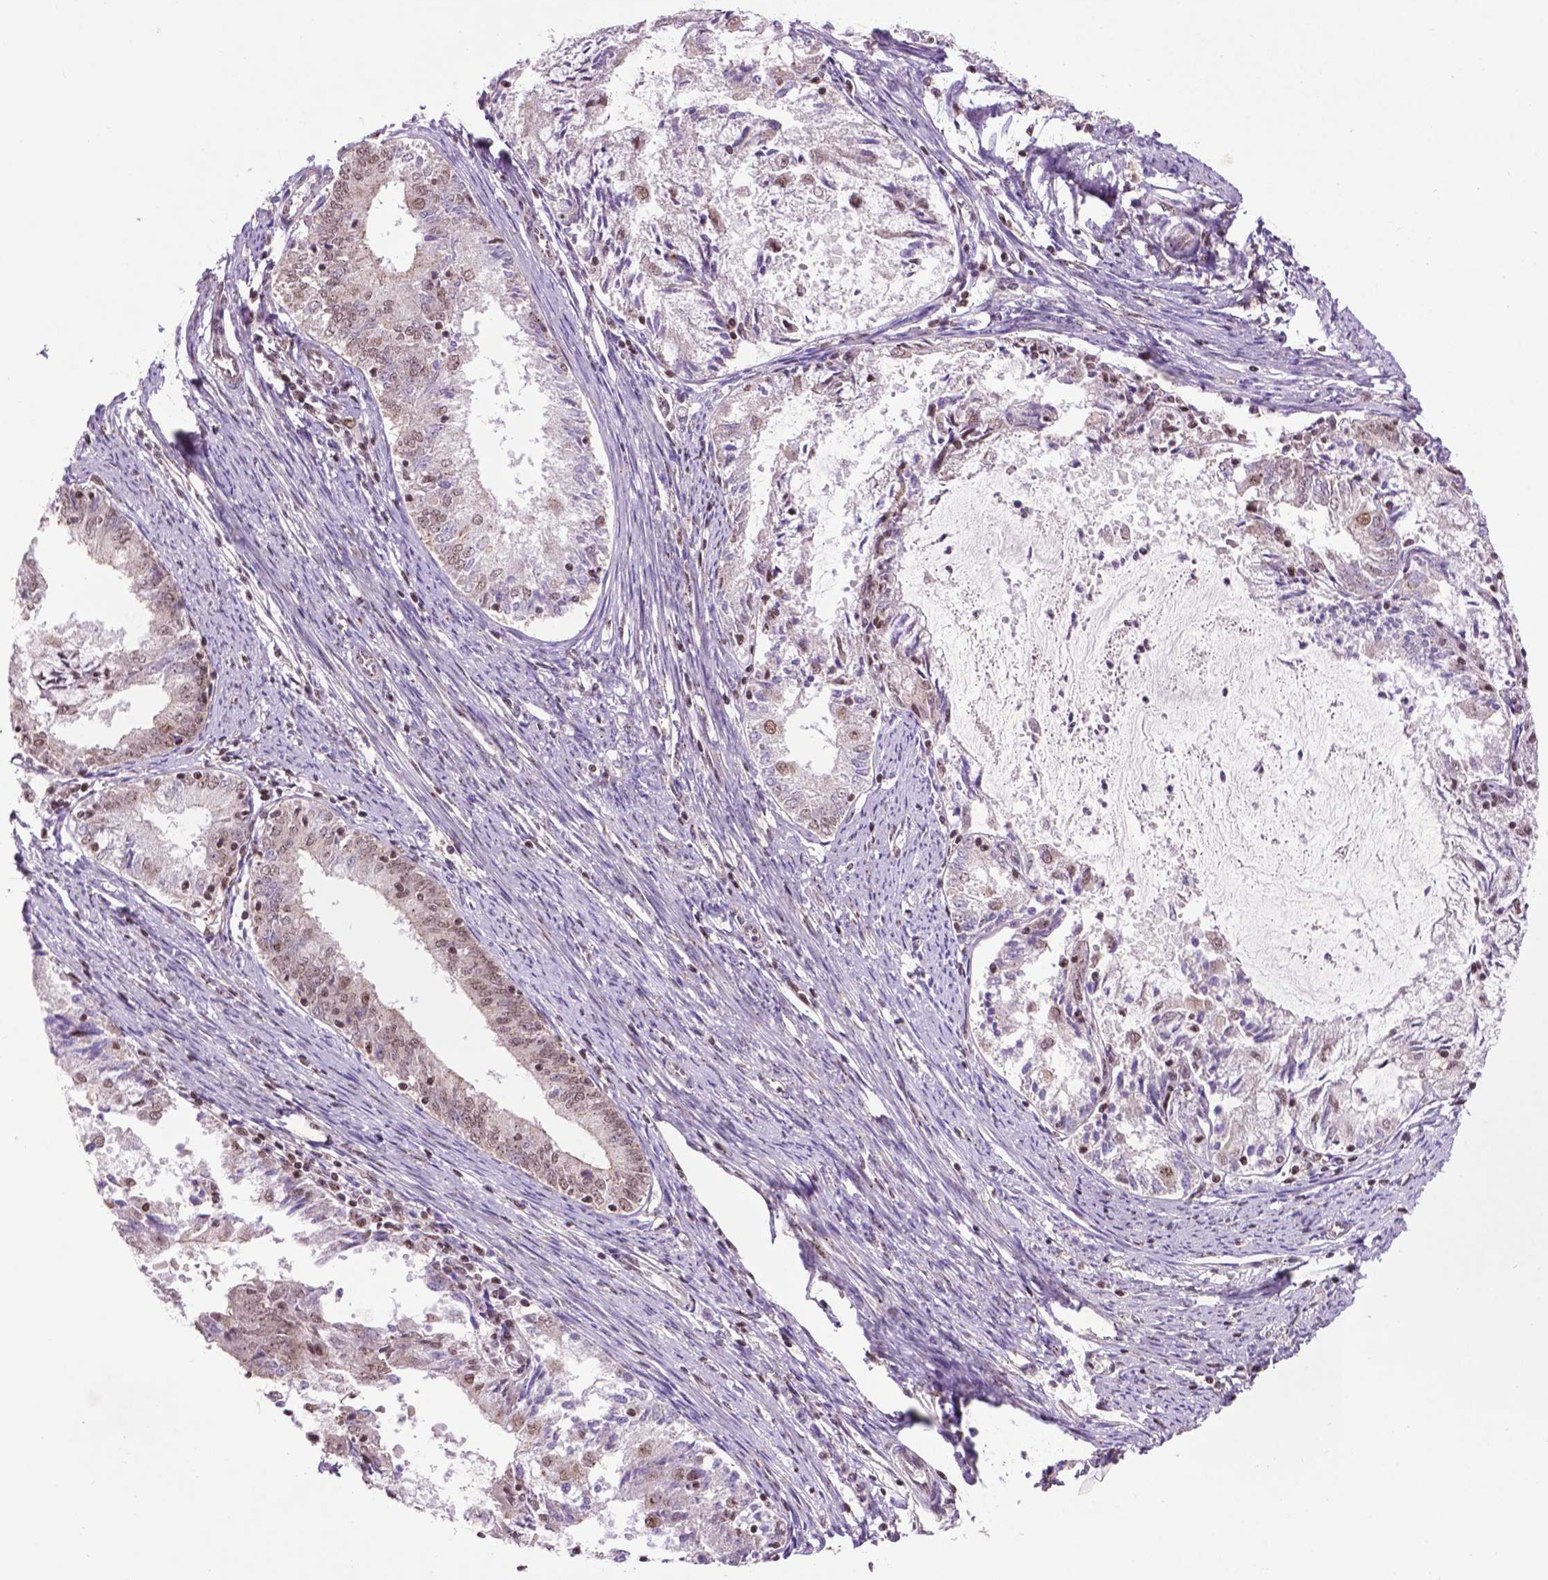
{"staining": {"intensity": "weak", "quantity": "<25%", "location": "nuclear"}, "tissue": "endometrial cancer", "cell_type": "Tumor cells", "image_type": "cancer", "snomed": [{"axis": "morphology", "description": "Adenocarcinoma, NOS"}, {"axis": "topography", "description": "Endometrium"}], "caption": "Immunohistochemistry (IHC) micrograph of human endometrial adenocarcinoma stained for a protein (brown), which reveals no positivity in tumor cells.", "gene": "EAF1", "patient": {"sex": "female", "age": 57}}